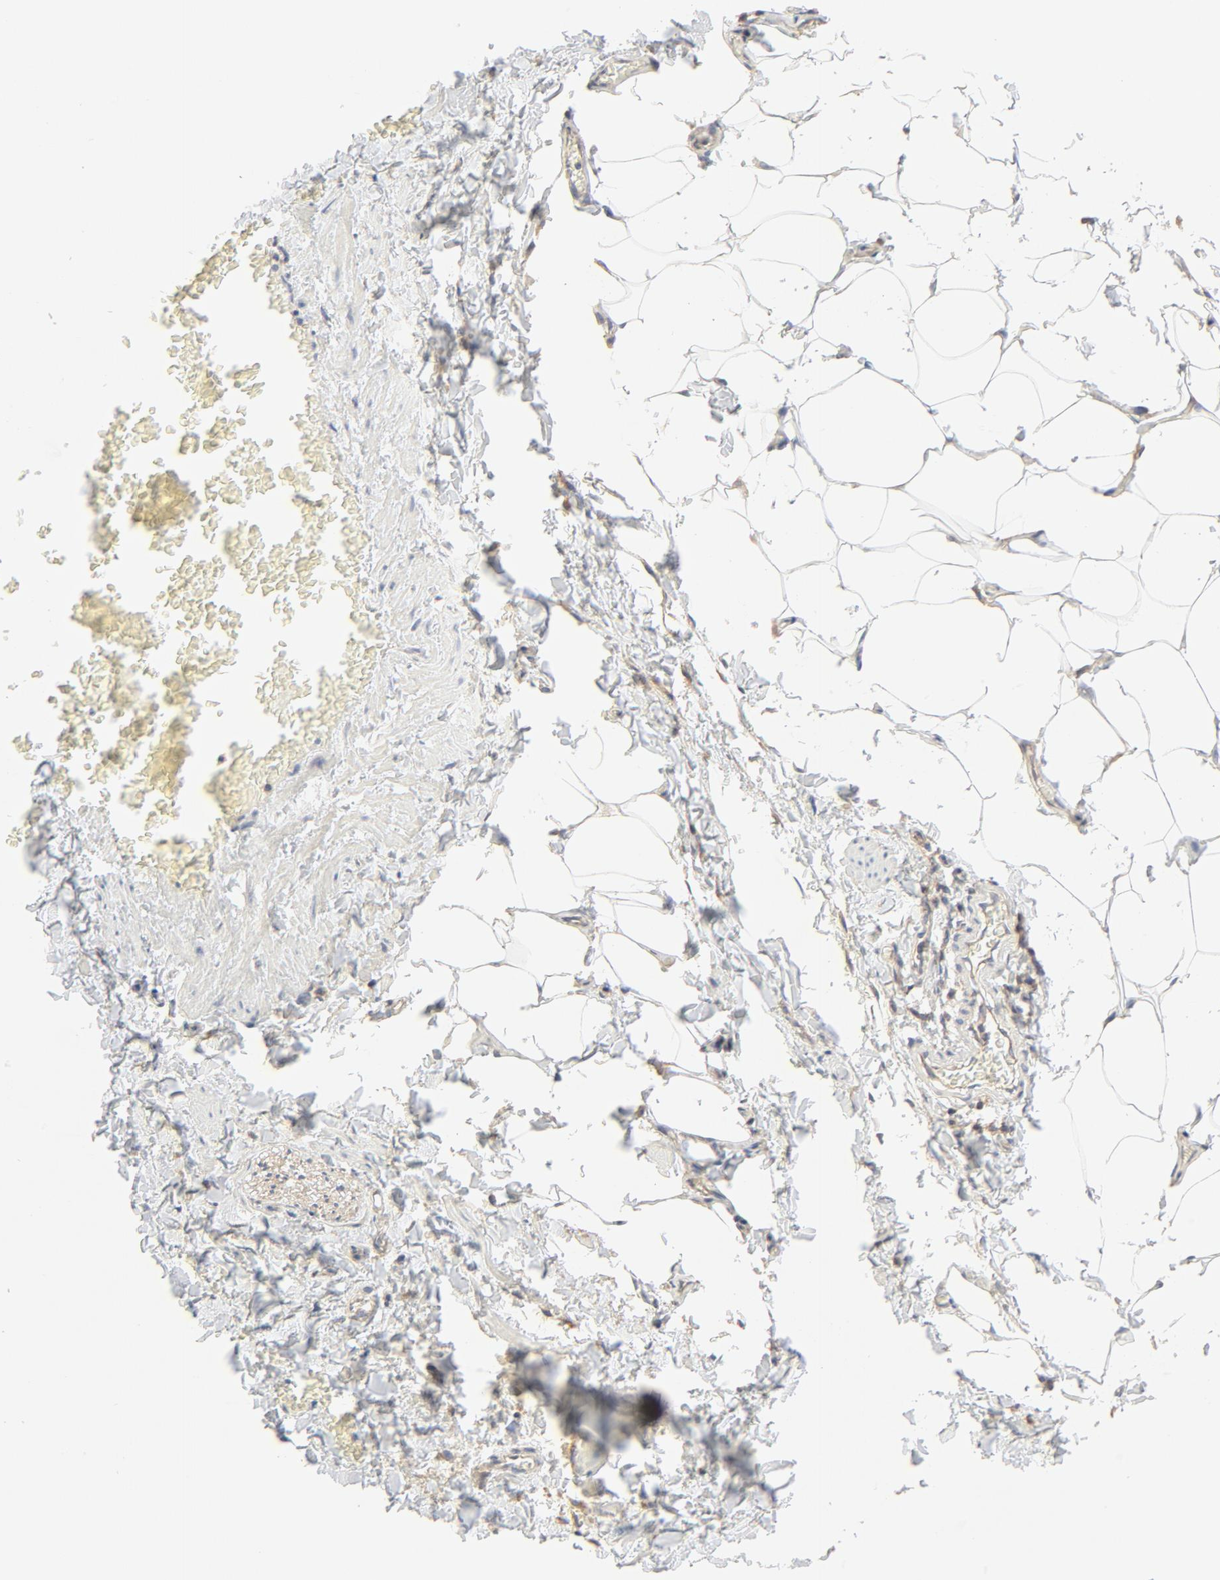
{"staining": {"intensity": "moderate", "quantity": "25%-75%", "location": "cytoplasmic/membranous"}, "tissue": "adipose tissue", "cell_type": "Adipocytes", "image_type": "normal", "snomed": [{"axis": "morphology", "description": "Normal tissue, NOS"}, {"axis": "topography", "description": "Vascular tissue"}], "caption": "This photomicrograph displays immunohistochemistry (IHC) staining of normal human adipose tissue, with medium moderate cytoplasmic/membranous expression in approximately 25%-75% of adipocytes.", "gene": "RABEP1", "patient": {"sex": "male", "age": 41}}